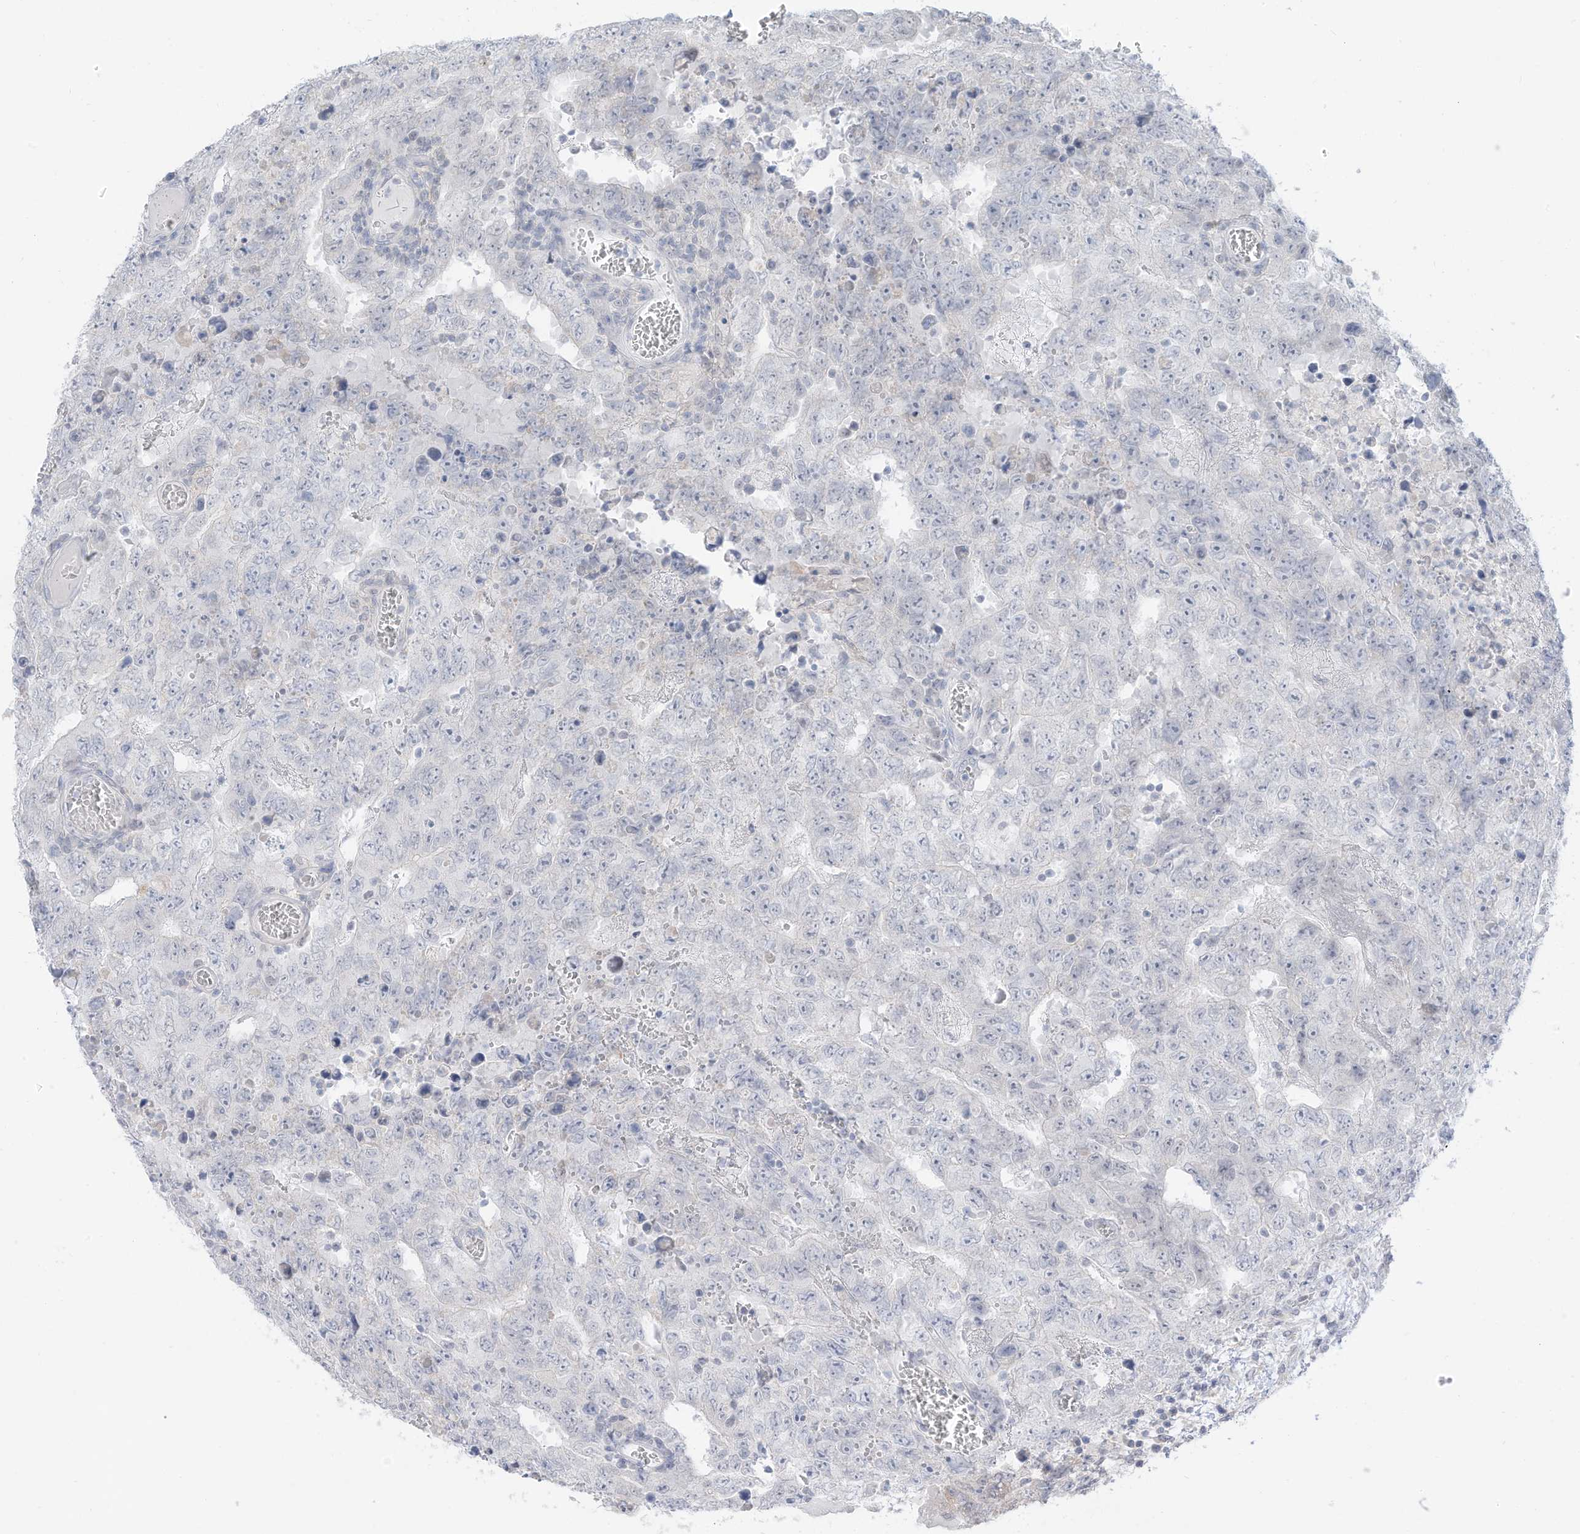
{"staining": {"intensity": "negative", "quantity": "none", "location": "none"}, "tissue": "testis cancer", "cell_type": "Tumor cells", "image_type": "cancer", "snomed": [{"axis": "morphology", "description": "Carcinoma, Embryonal, NOS"}, {"axis": "topography", "description": "Testis"}], "caption": "A histopathology image of human embryonal carcinoma (testis) is negative for staining in tumor cells.", "gene": "OGT", "patient": {"sex": "male", "age": 26}}